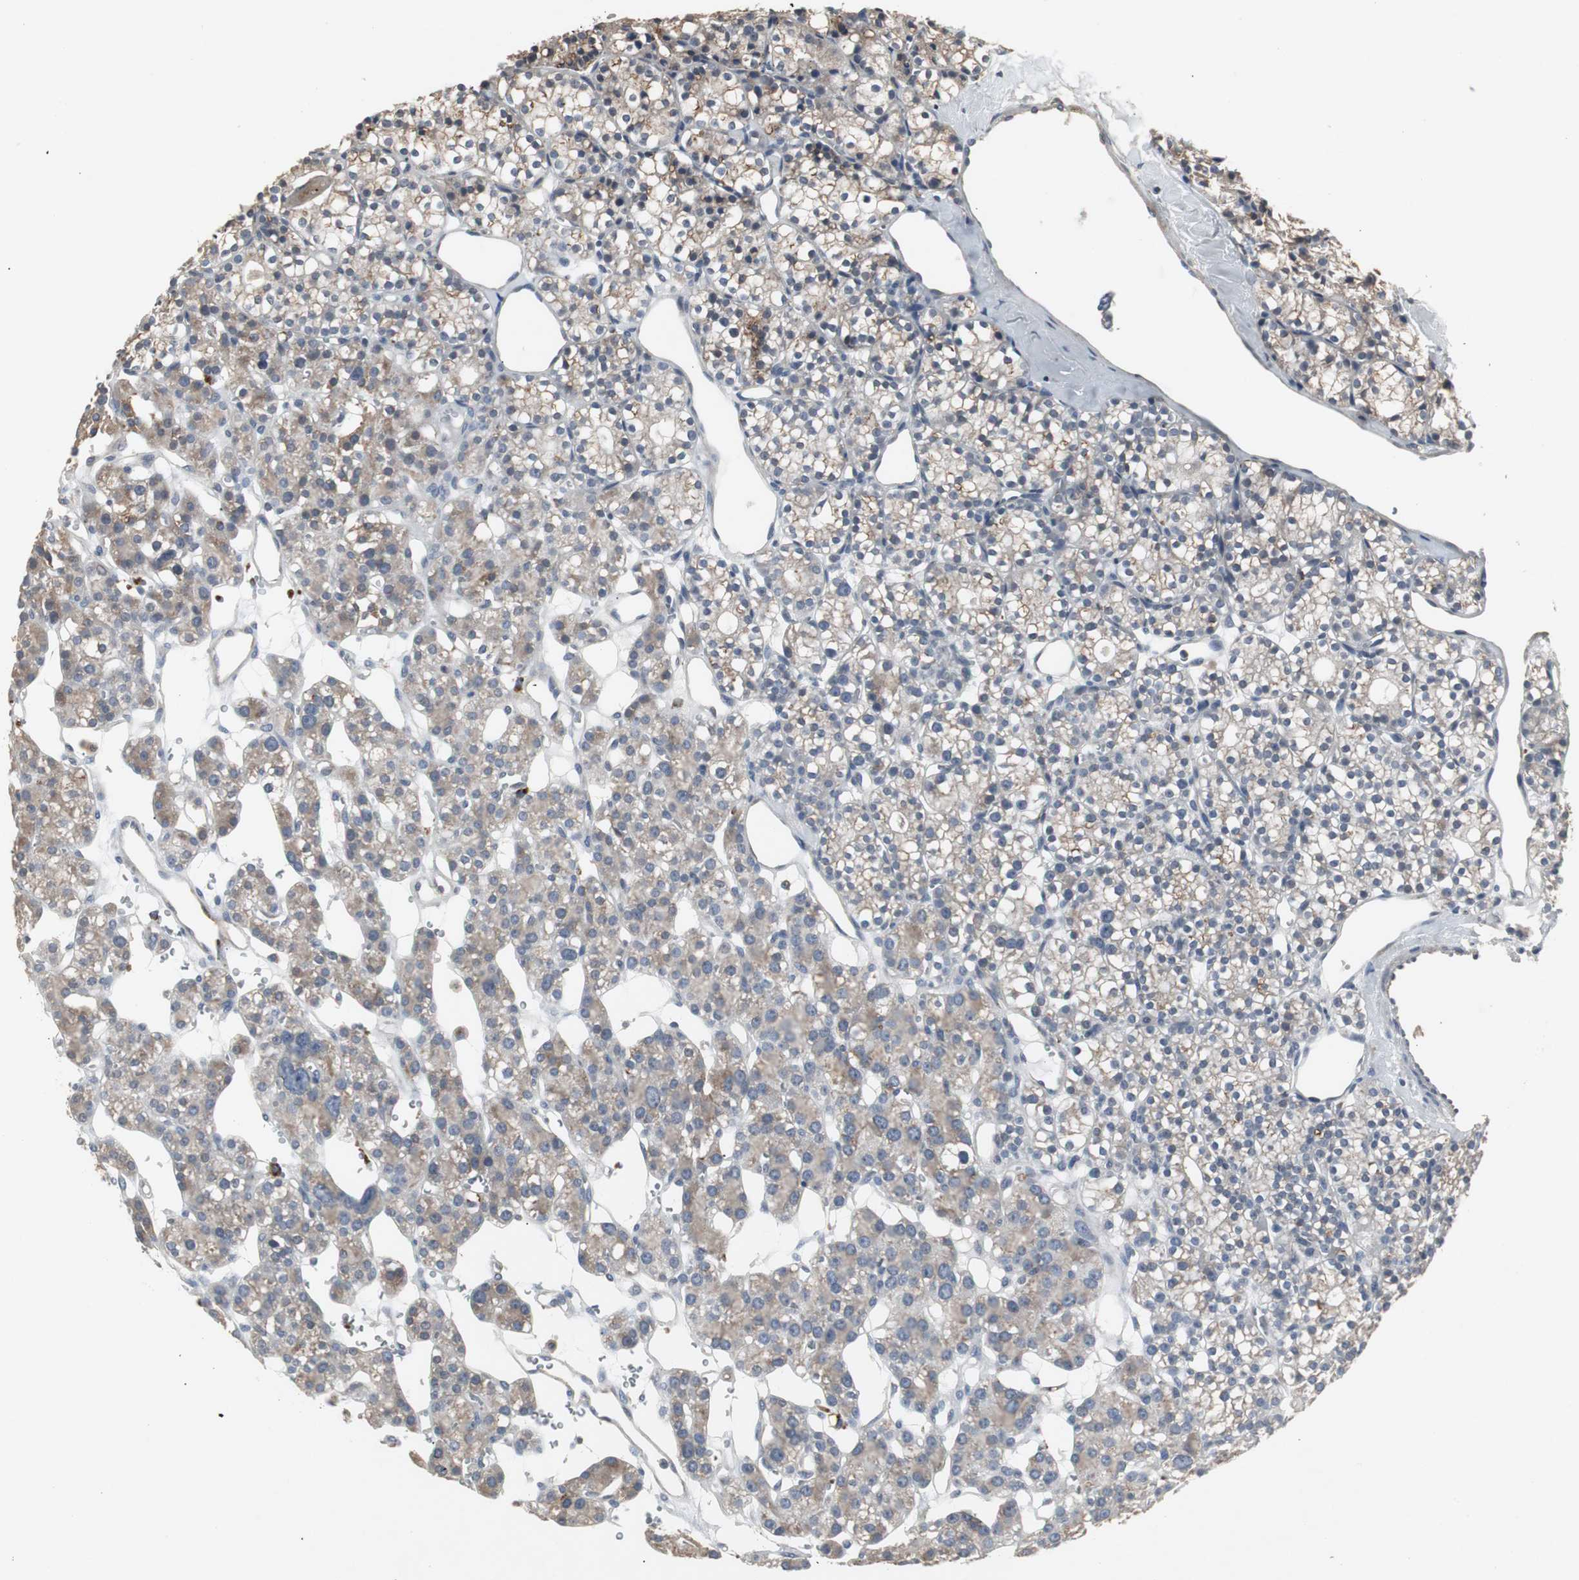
{"staining": {"intensity": "weak", "quantity": ">75%", "location": "cytoplasmic/membranous"}, "tissue": "parathyroid gland", "cell_type": "Glandular cells", "image_type": "normal", "snomed": [{"axis": "morphology", "description": "Normal tissue, NOS"}, {"axis": "topography", "description": "Parathyroid gland"}], "caption": "This is a photomicrograph of IHC staining of unremarkable parathyroid gland, which shows weak expression in the cytoplasmic/membranous of glandular cells.", "gene": "GBA1", "patient": {"sex": "female", "age": 64}}